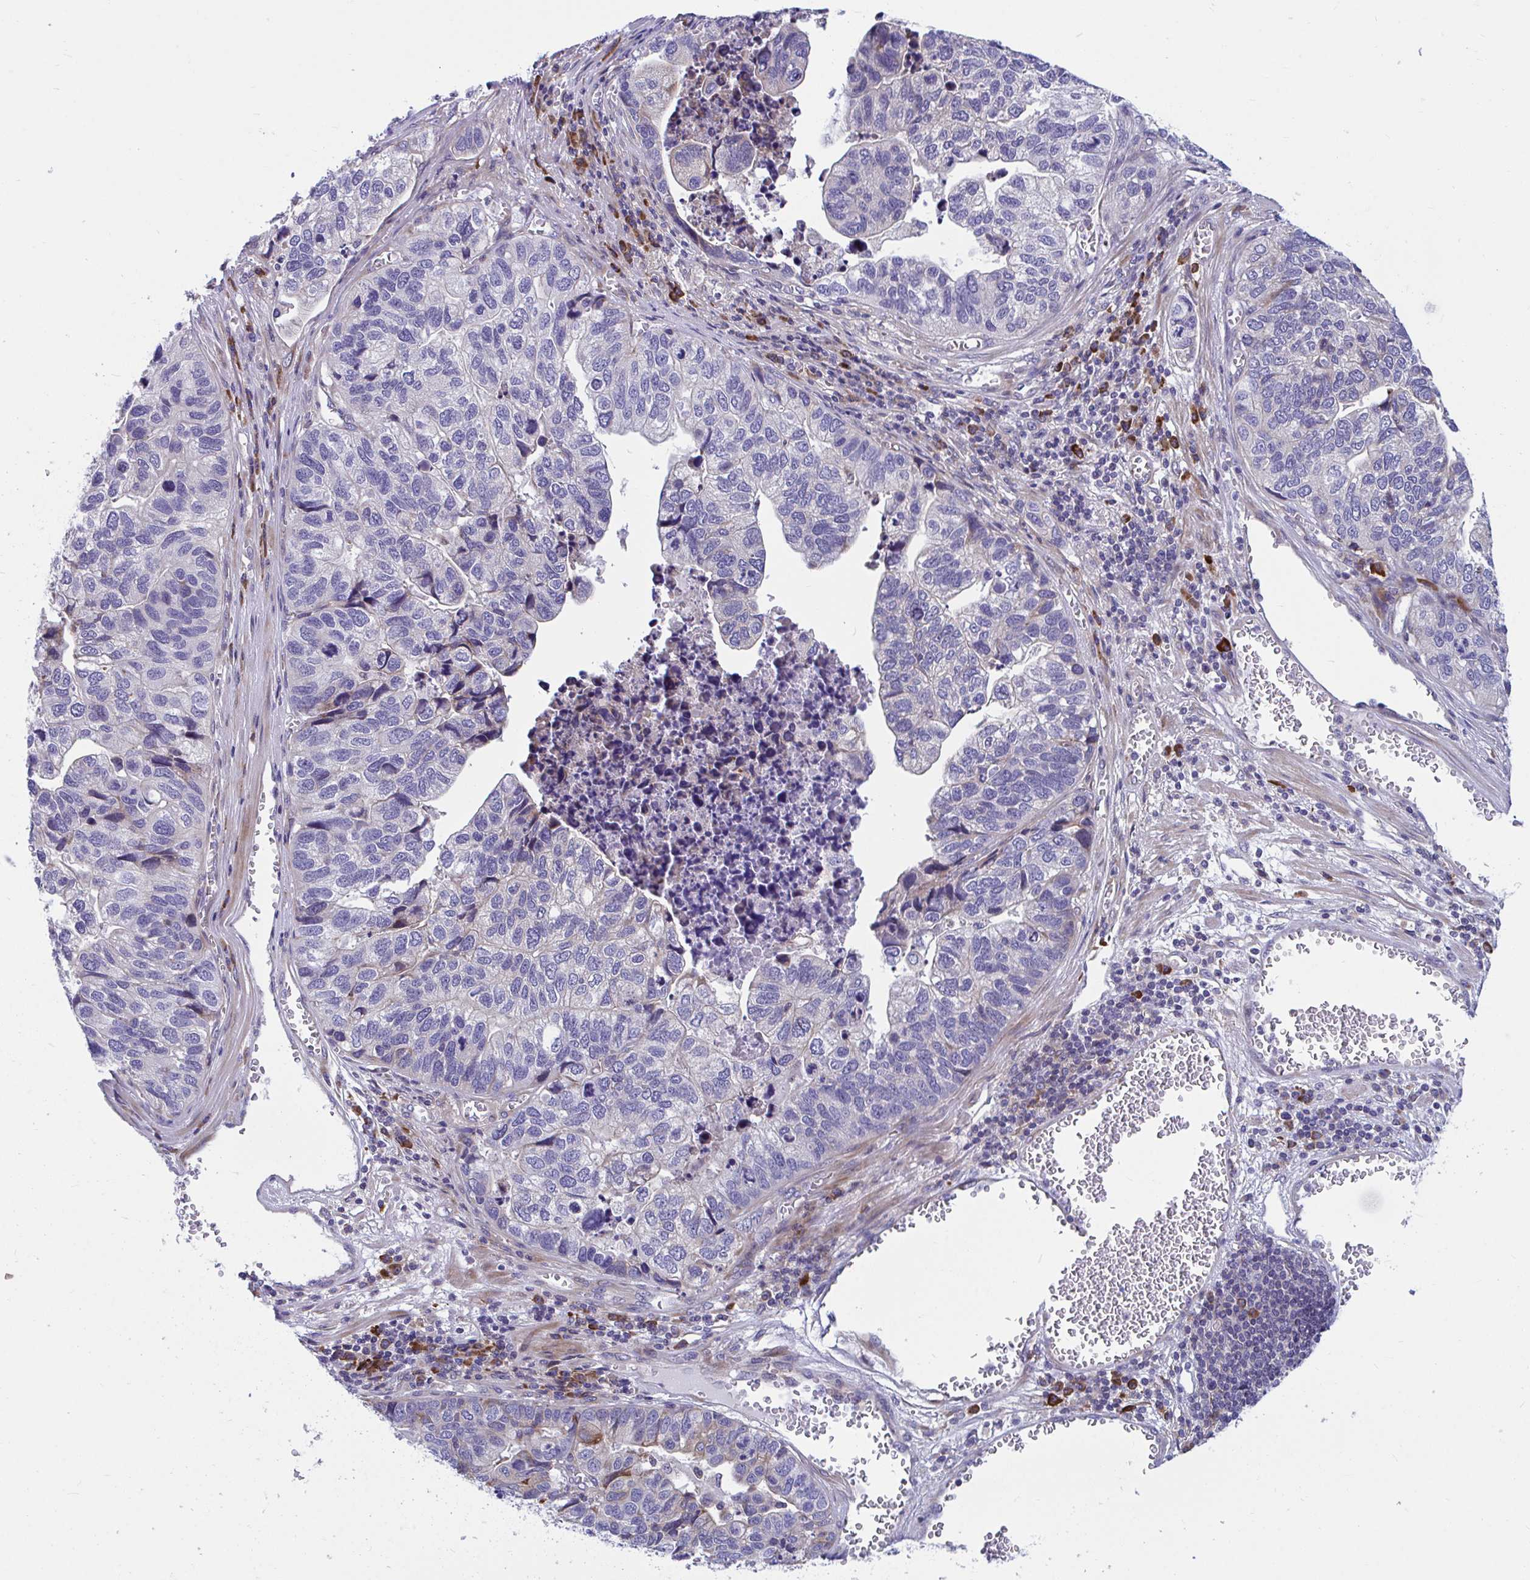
{"staining": {"intensity": "negative", "quantity": "none", "location": "none"}, "tissue": "stomach cancer", "cell_type": "Tumor cells", "image_type": "cancer", "snomed": [{"axis": "morphology", "description": "Adenocarcinoma, NOS"}, {"axis": "topography", "description": "Stomach, upper"}], "caption": "Stomach cancer (adenocarcinoma) stained for a protein using immunohistochemistry (IHC) demonstrates no staining tumor cells.", "gene": "WBP1", "patient": {"sex": "female", "age": 67}}